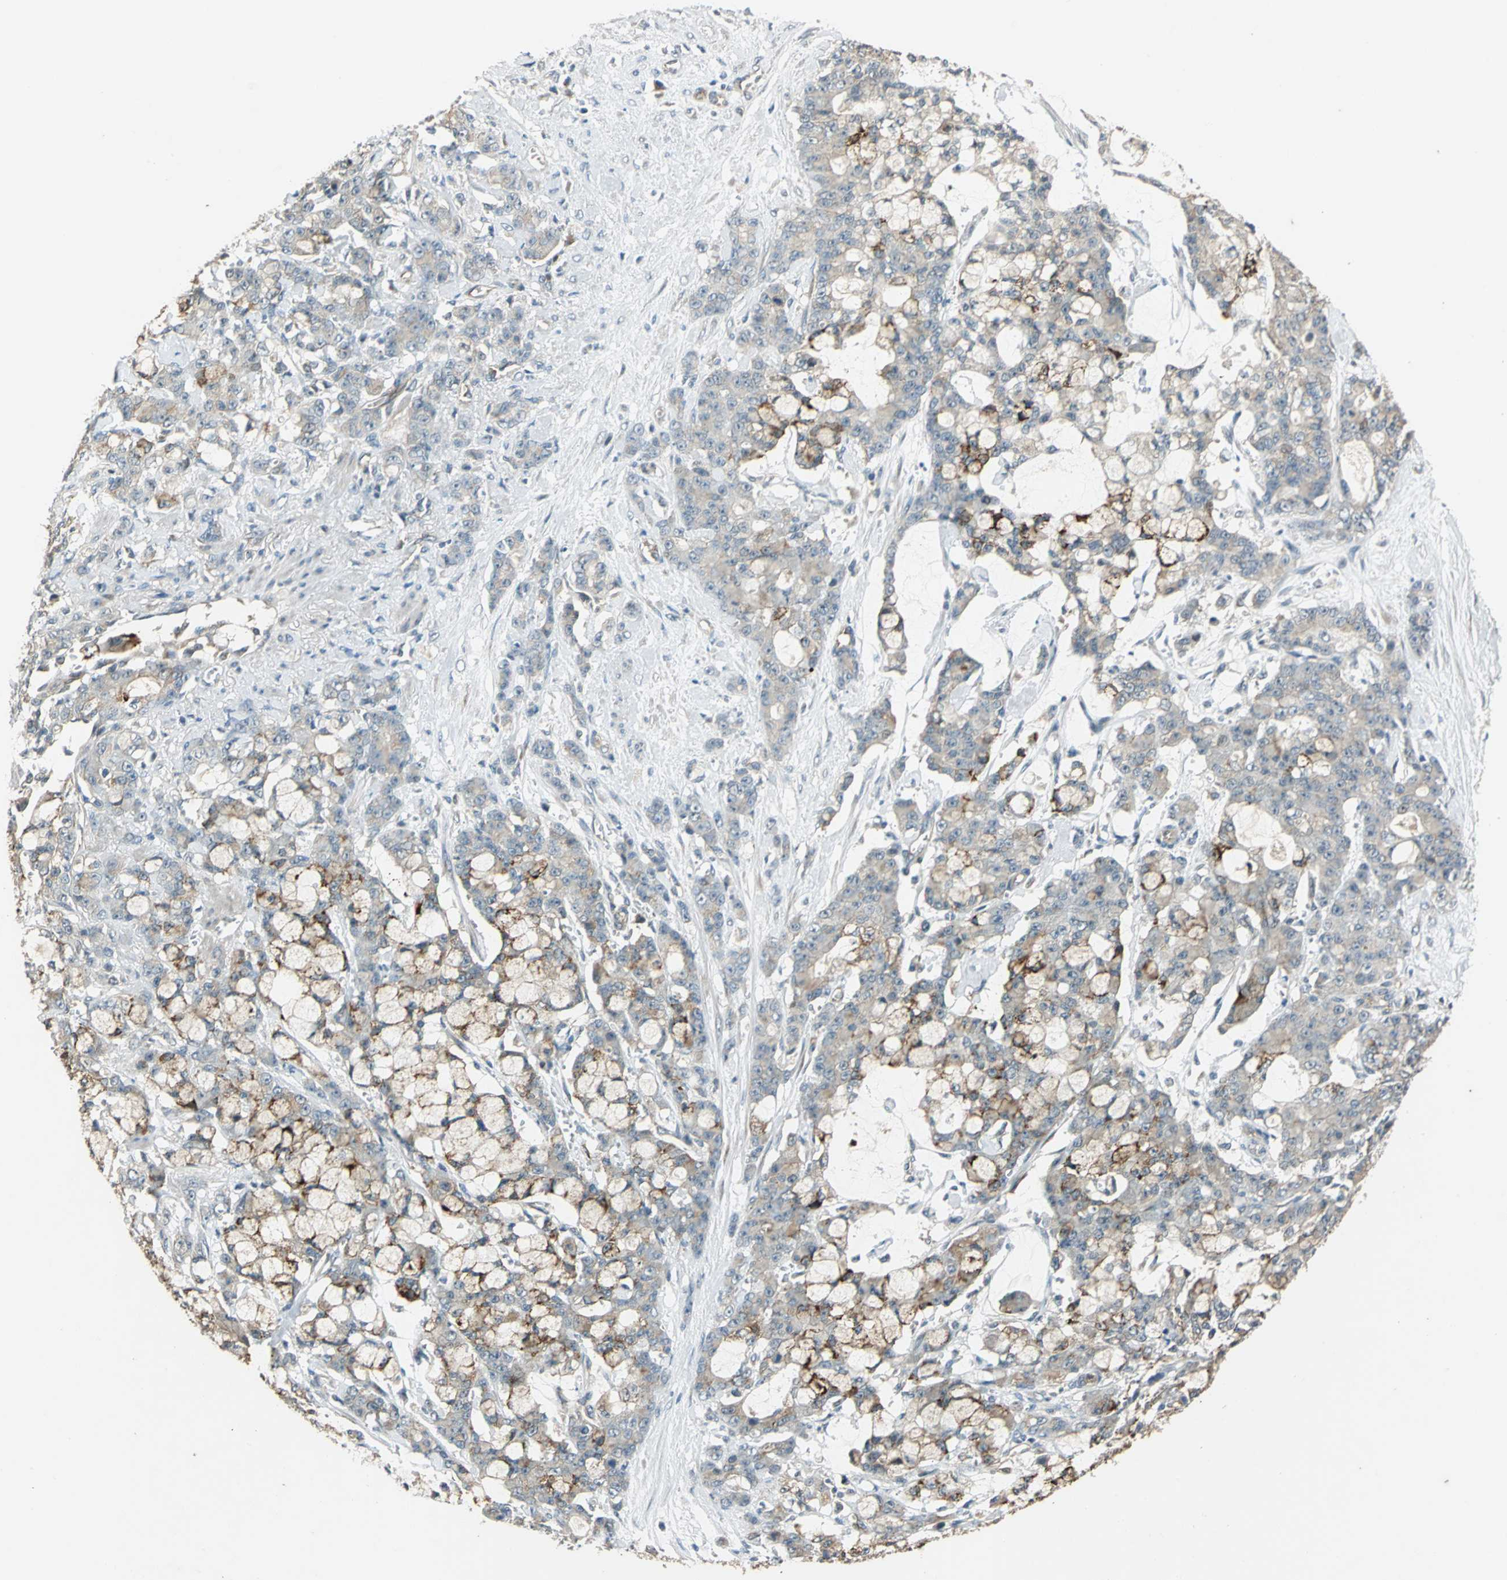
{"staining": {"intensity": "moderate", "quantity": "25%-75%", "location": "cytoplasmic/membranous"}, "tissue": "pancreatic cancer", "cell_type": "Tumor cells", "image_type": "cancer", "snomed": [{"axis": "morphology", "description": "Adenocarcinoma, NOS"}, {"axis": "topography", "description": "Pancreas"}], "caption": "High-power microscopy captured an immunohistochemistry (IHC) micrograph of pancreatic cancer, revealing moderate cytoplasmic/membranous expression in approximately 25%-75% of tumor cells.", "gene": "EMCN", "patient": {"sex": "female", "age": 73}}